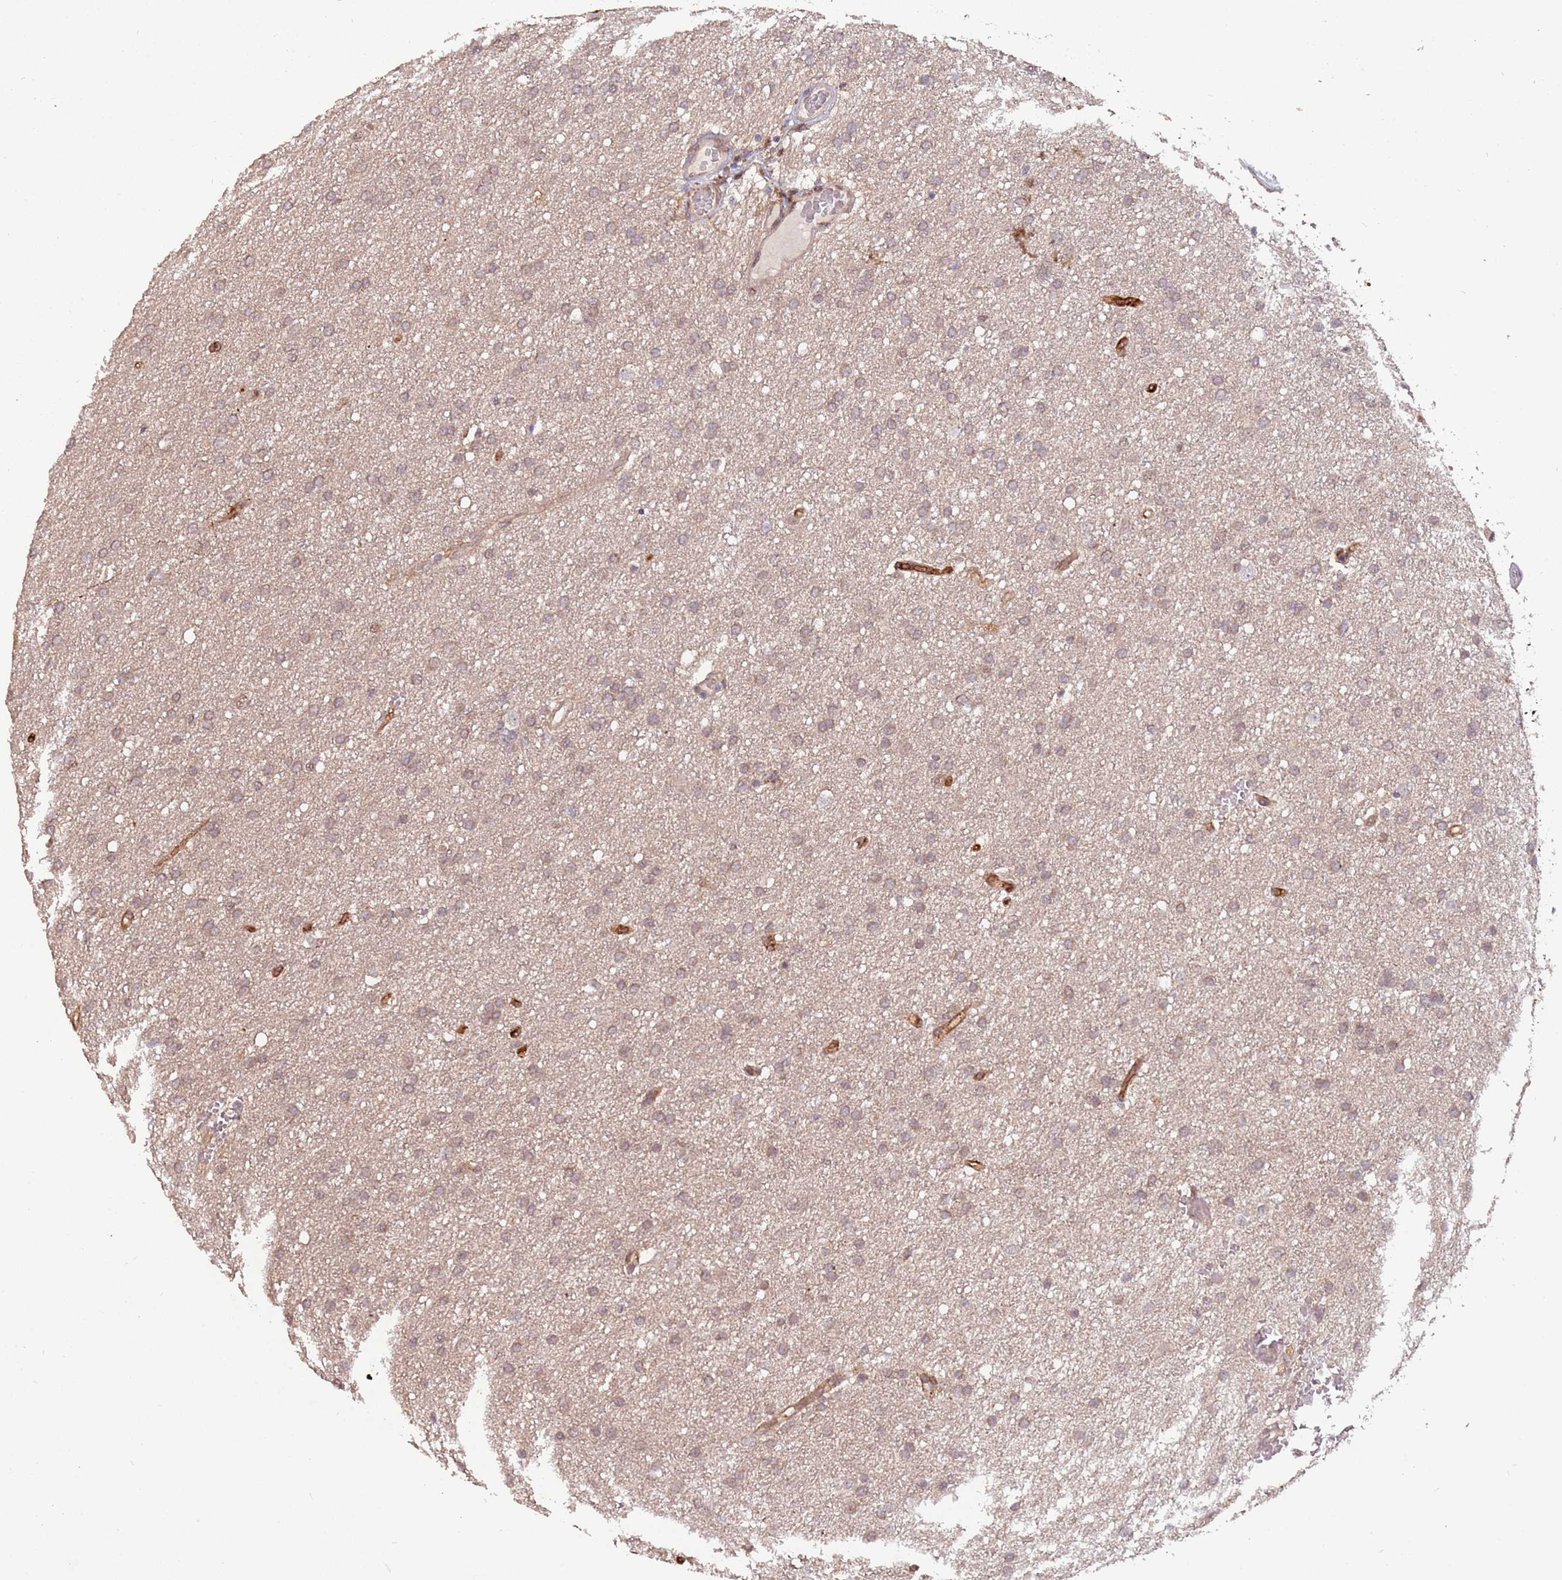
{"staining": {"intensity": "weak", "quantity": ">75%", "location": "cytoplasmic/membranous"}, "tissue": "glioma", "cell_type": "Tumor cells", "image_type": "cancer", "snomed": [{"axis": "morphology", "description": "Glioma, malignant, High grade"}, {"axis": "topography", "description": "Cerebral cortex"}], "caption": "Approximately >75% of tumor cells in malignant glioma (high-grade) reveal weak cytoplasmic/membranous protein expression as visualized by brown immunohistochemical staining.", "gene": "ZBTB5", "patient": {"sex": "female", "age": 36}}